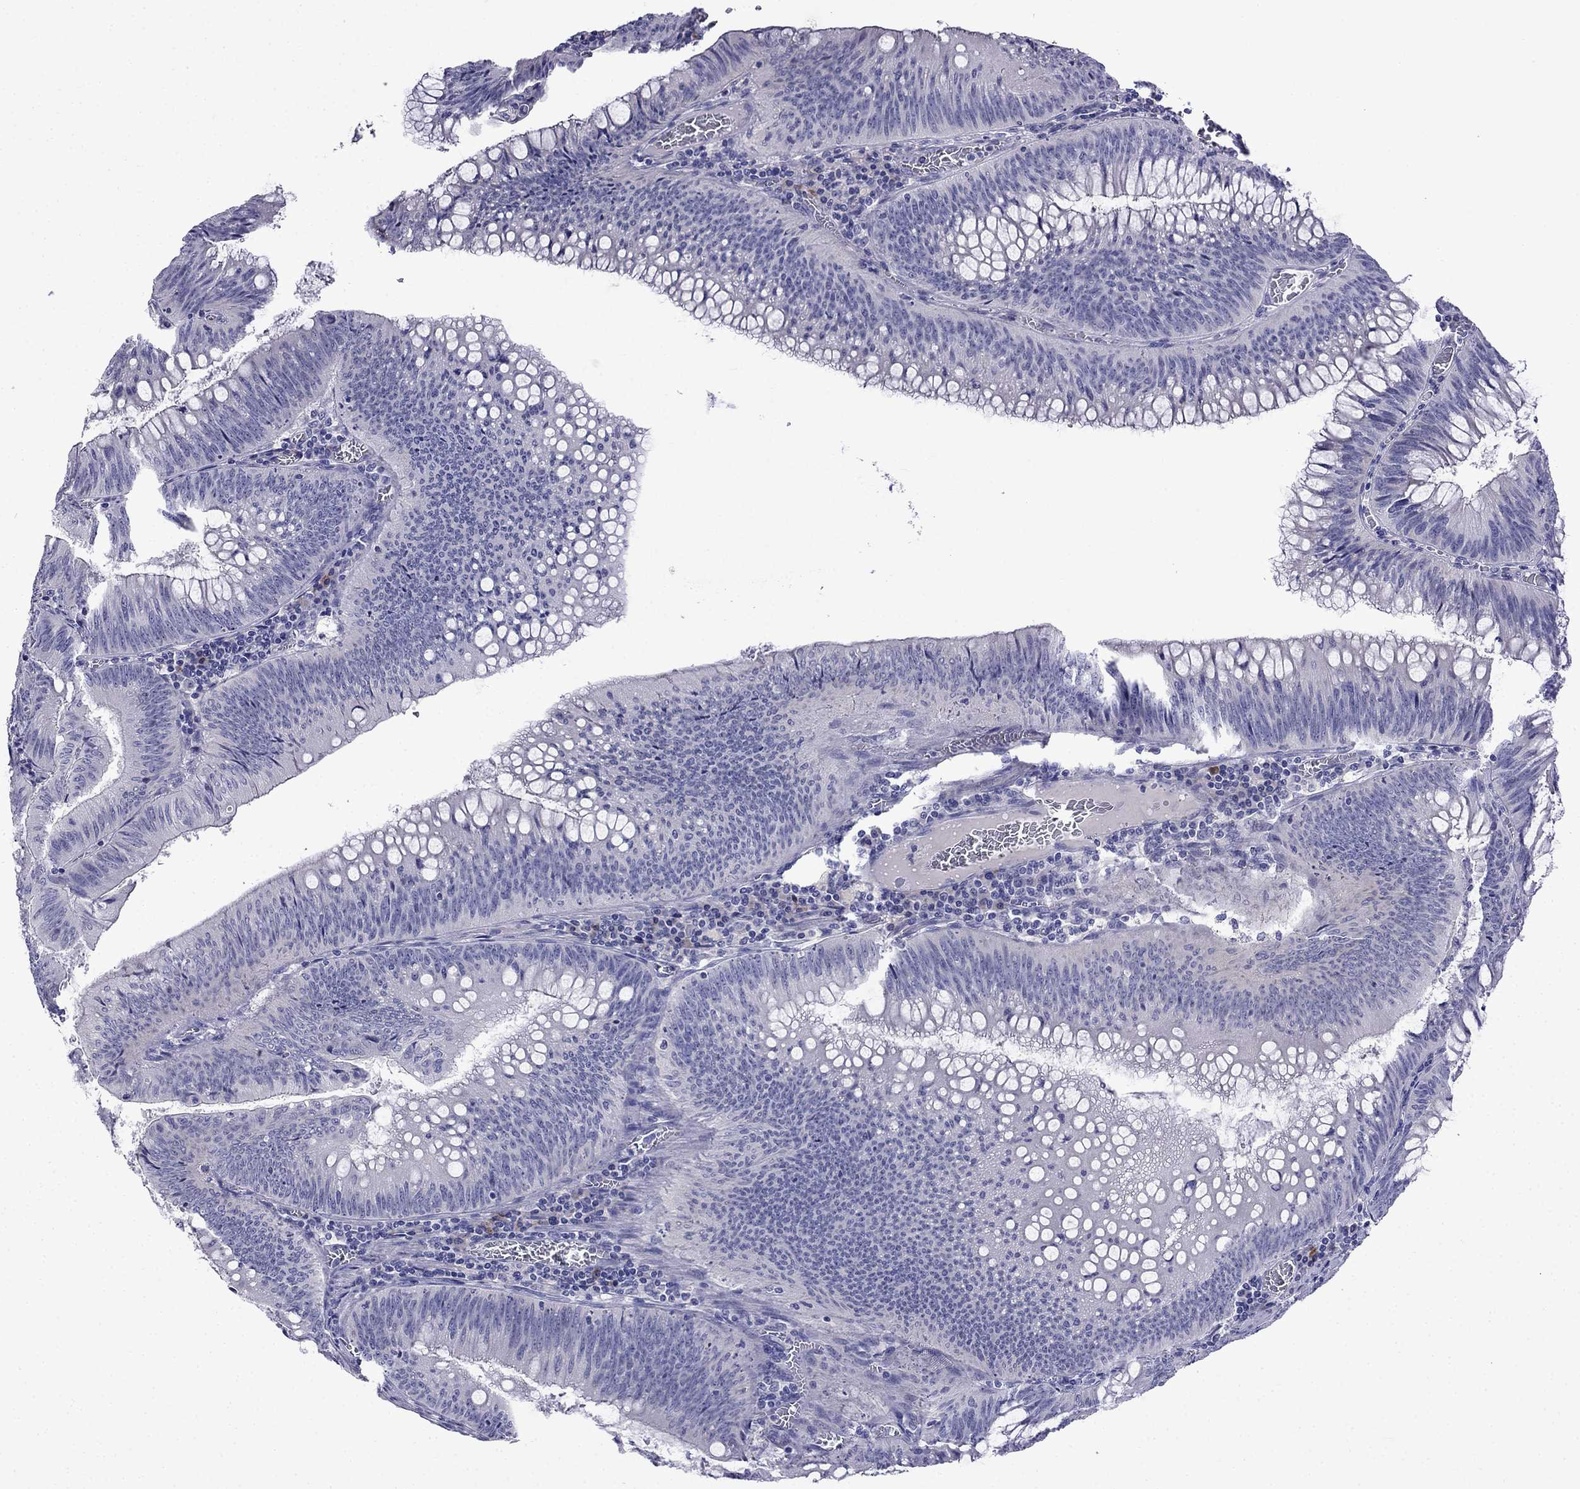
{"staining": {"intensity": "negative", "quantity": "none", "location": "none"}, "tissue": "colorectal cancer", "cell_type": "Tumor cells", "image_type": "cancer", "snomed": [{"axis": "morphology", "description": "Adenocarcinoma, NOS"}, {"axis": "topography", "description": "Rectum"}], "caption": "An immunohistochemistry micrograph of colorectal adenocarcinoma is shown. There is no staining in tumor cells of colorectal adenocarcinoma.", "gene": "PATE1", "patient": {"sex": "female", "age": 72}}